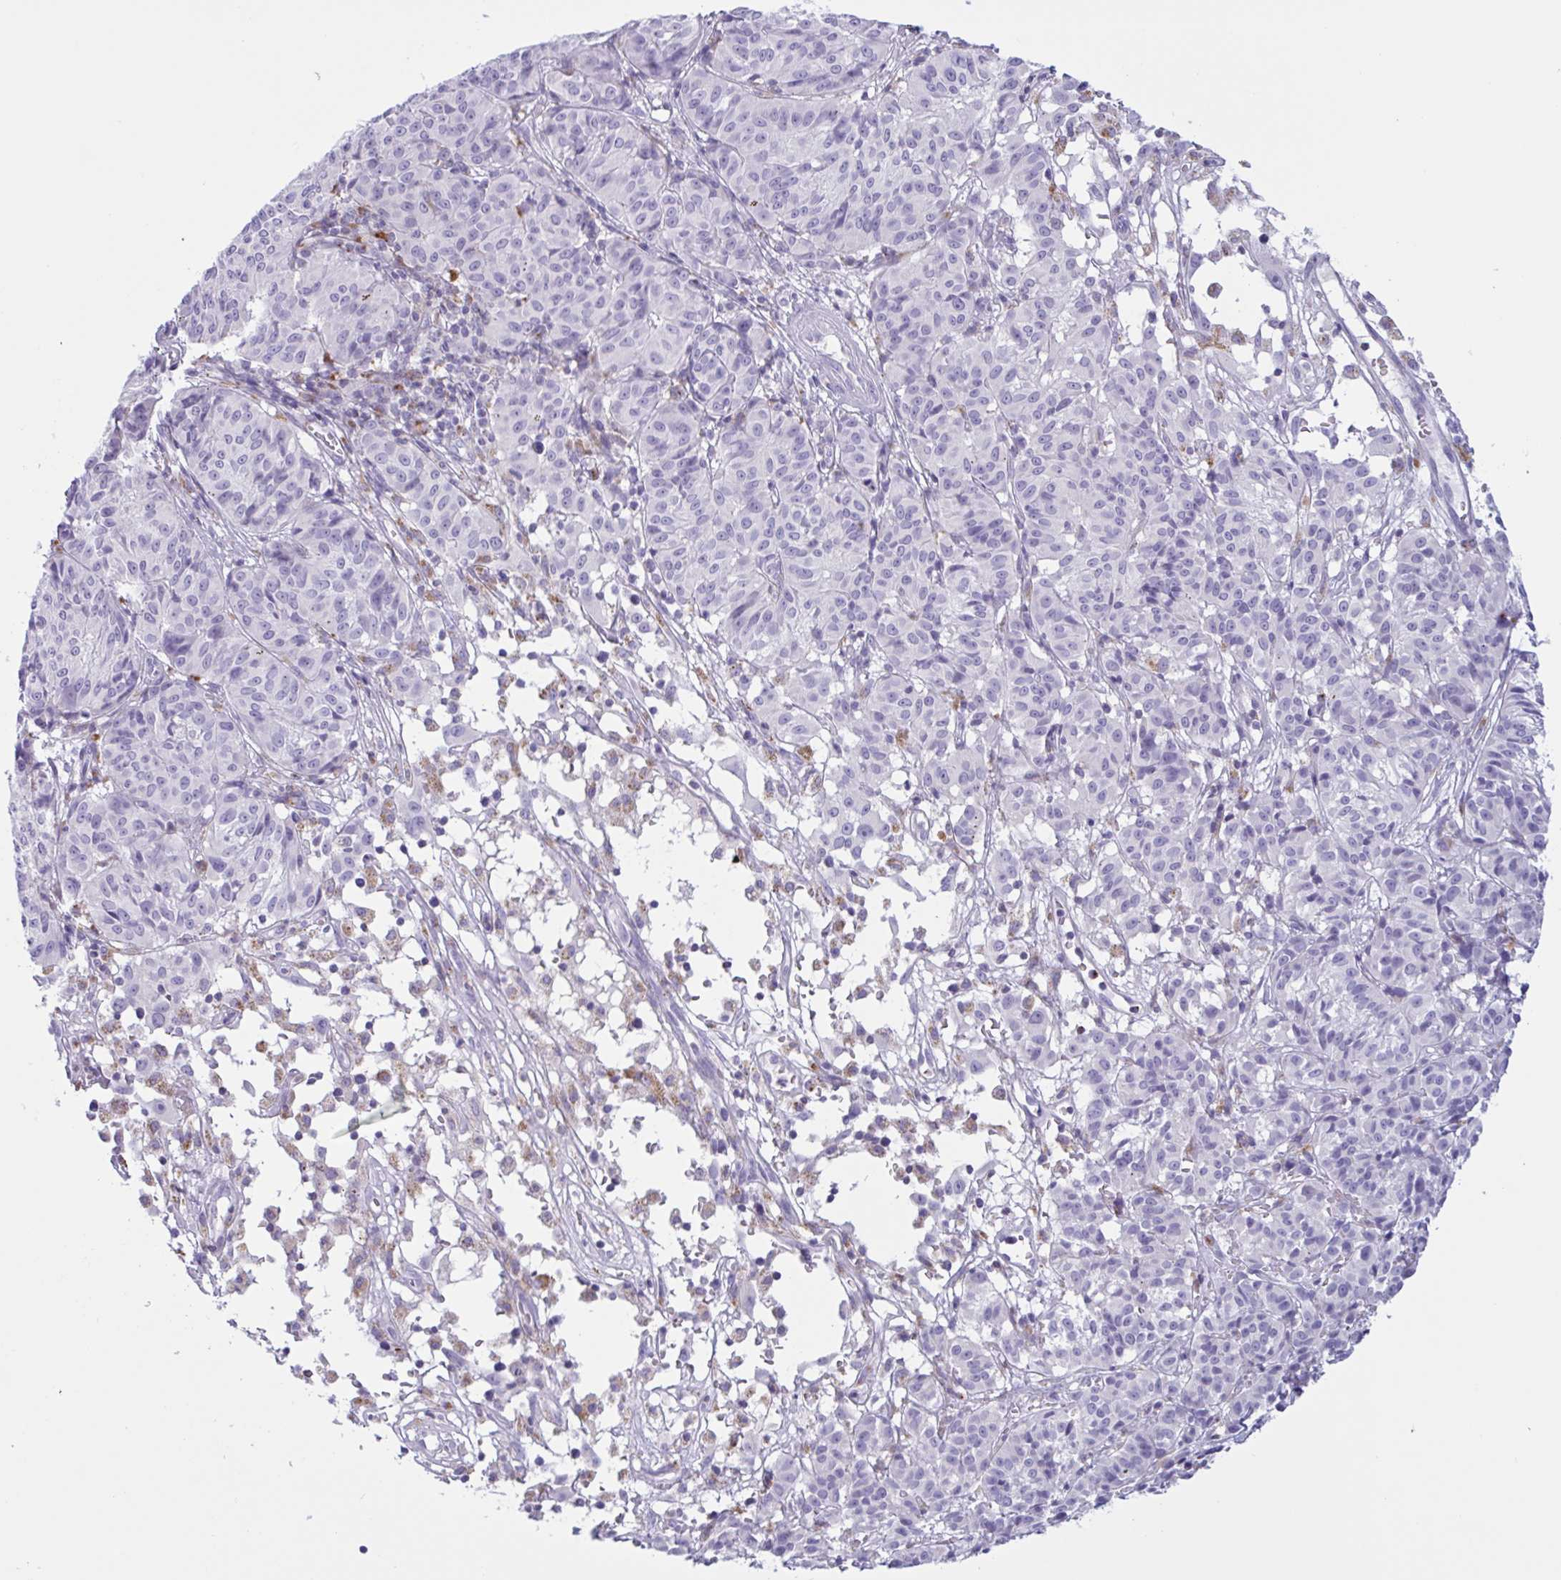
{"staining": {"intensity": "negative", "quantity": "none", "location": "none"}, "tissue": "melanoma", "cell_type": "Tumor cells", "image_type": "cancer", "snomed": [{"axis": "morphology", "description": "Malignant melanoma, NOS"}, {"axis": "topography", "description": "Skin"}], "caption": "A micrograph of human malignant melanoma is negative for staining in tumor cells. (Immunohistochemistry (ihc), brightfield microscopy, high magnification).", "gene": "XCL1", "patient": {"sex": "female", "age": 72}}